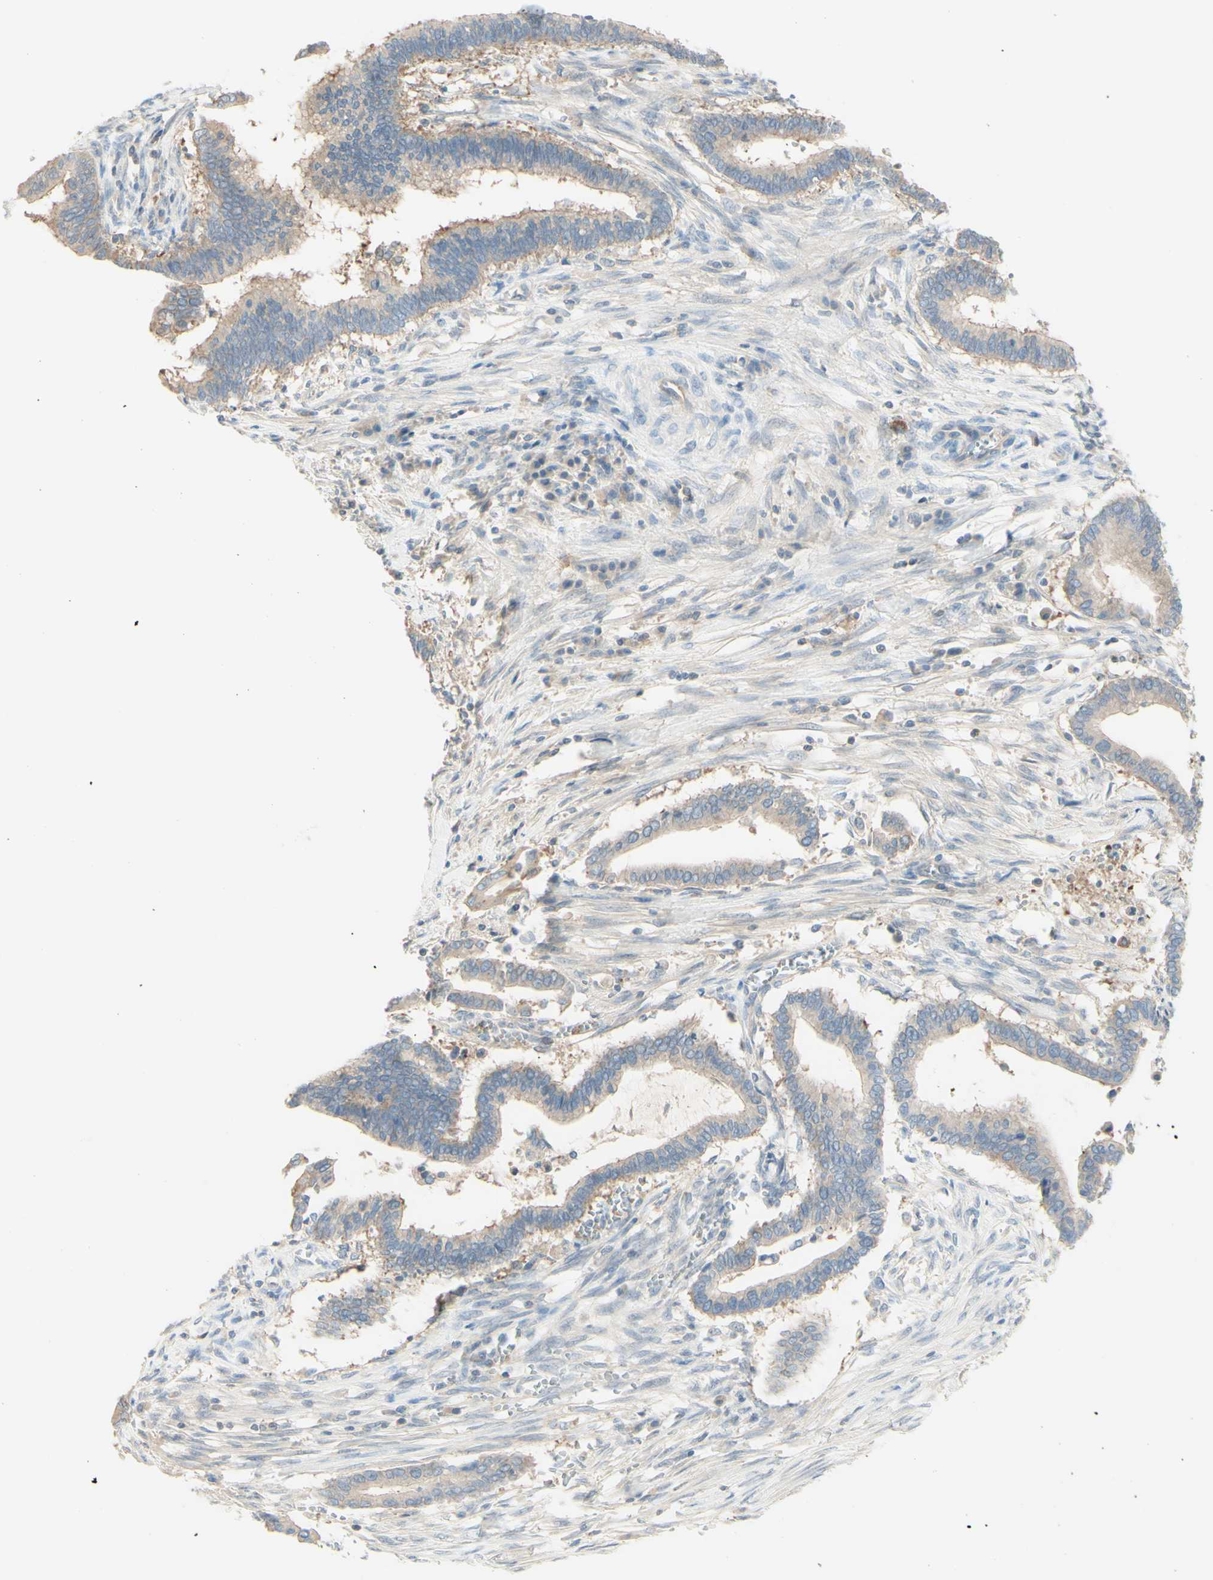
{"staining": {"intensity": "weak", "quantity": "25%-75%", "location": "cytoplasmic/membranous"}, "tissue": "cervical cancer", "cell_type": "Tumor cells", "image_type": "cancer", "snomed": [{"axis": "morphology", "description": "Adenocarcinoma, NOS"}, {"axis": "topography", "description": "Cervix"}], "caption": "Human cervical cancer (adenocarcinoma) stained with a protein marker displays weak staining in tumor cells.", "gene": "MTM1", "patient": {"sex": "female", "age": 44}}